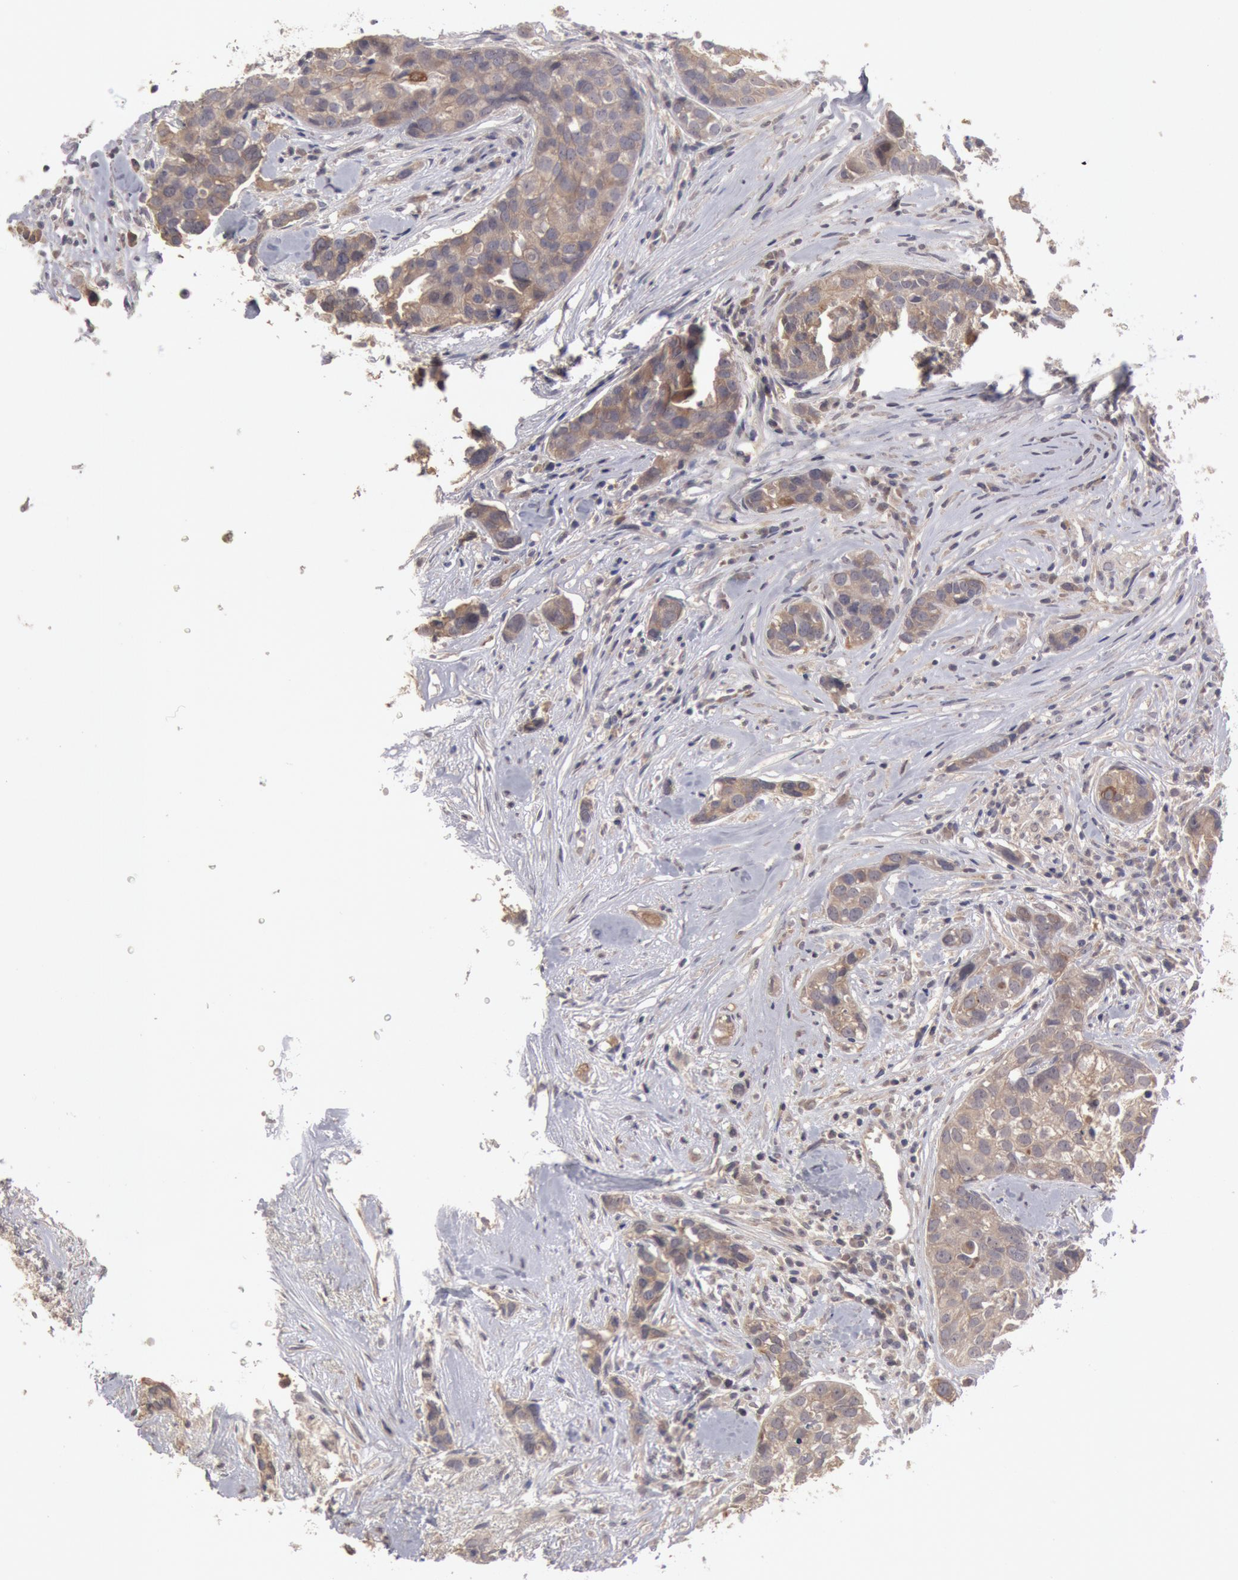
{"staining": {"intensity": "weak", "quantity": ">75%", "location": "cytoplasmic/membranous"}, "tissue": "breast cancer", "cell_type": "Tumor cells", "image_type": "cancer", "snomed": [{"axis": "morphology", "description": "Duct carcinoma"}, {"axis": "topography", "description": "Breast"}], "caption": "Immunohistochemistry (IHC) histopathology image of neoplastic tissue: breast intraductal carcinoma stained using immunohistochemistry (IHC) exhibits low levels of weak protein expression localized specifically in the cytoplasmic/membranous of tumor cells, appearing as a cytoplasmic/membranous brown color.", "gene": "ZFP36L1", "patient": {"sex": "female", "age": 91}}